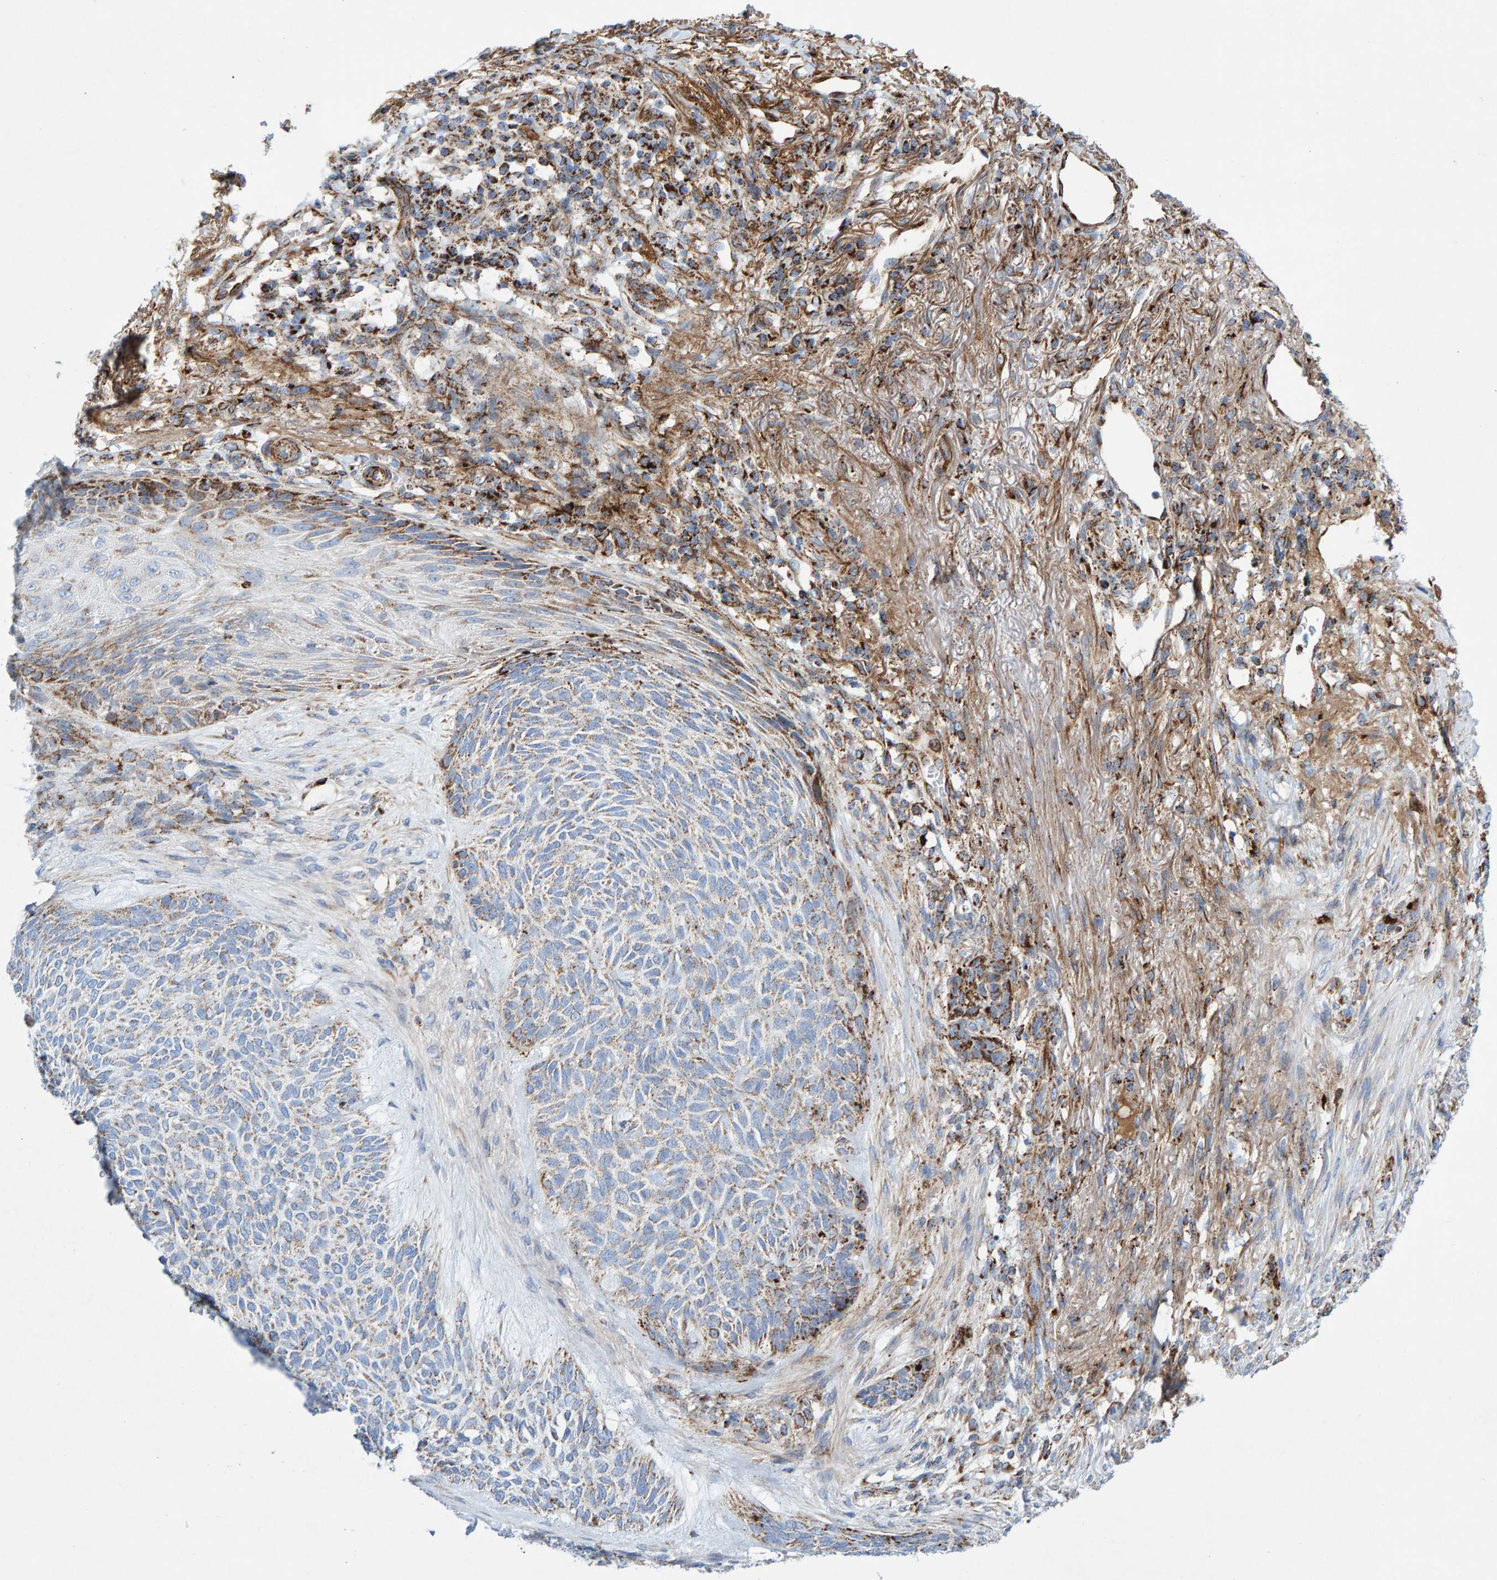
{"staining": {"intensity": "weak", "quantity": "25%-75%", "location": "cytoplasmic/membranous"}, "tissue": "skin cancer", "cell_type": "Tumor cells", "image_type": "cancer", "snomed": [{"axis": "morphology", "description": "Basal cell carcinoma"}, {"axis": "topography", "description": "Skin"}], "caption": "Human basal cell carcinoma (skin) stained with a brown dye exhibits weak cytoplasmic/membranous positive positivity in about 25%-75% of tumor cells.", "gene": "GGTA1", "patient": {"sex": "male", "age": 55}}